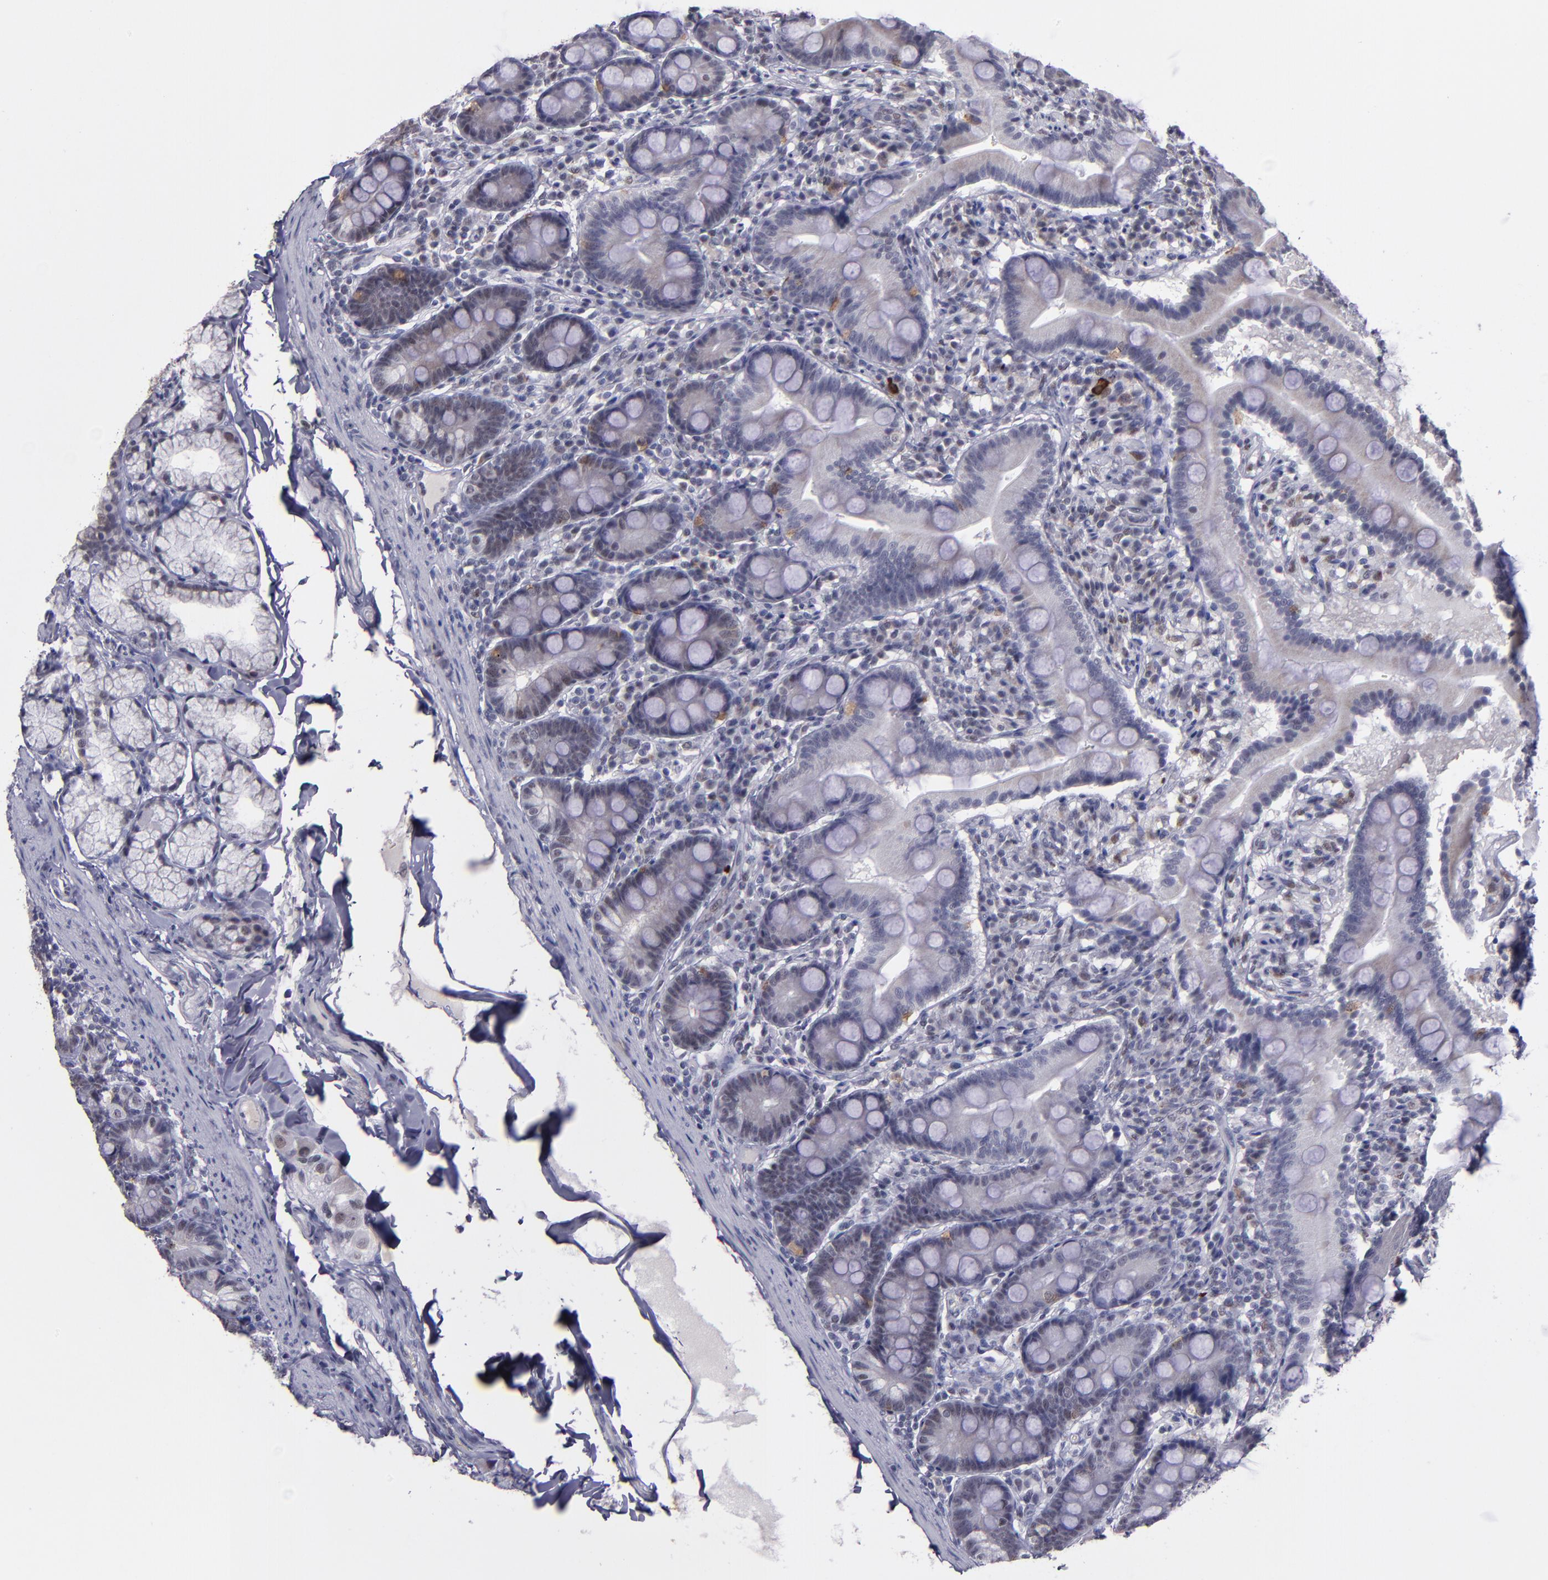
{"staining": {"intensity": "weak", "quantity": "<25%", "location": "nuclear"}, "tissue": "duodenum", "cell_type": "Glandular cells", "image_type": "normal", "snomed": [{"axis": "morphology", "description": "Normal tissue, NOS"}, {"axis": "topography", "description": "Duodenum"}], "caption": "An immunohistochemistry histopathology image of normal duodenum is shown. There is no staining in glandular cells of duodenum. Nuclei are stained in blue.", "gene": "OTUB2", "patient": {"sex": "male", "age": 50}}